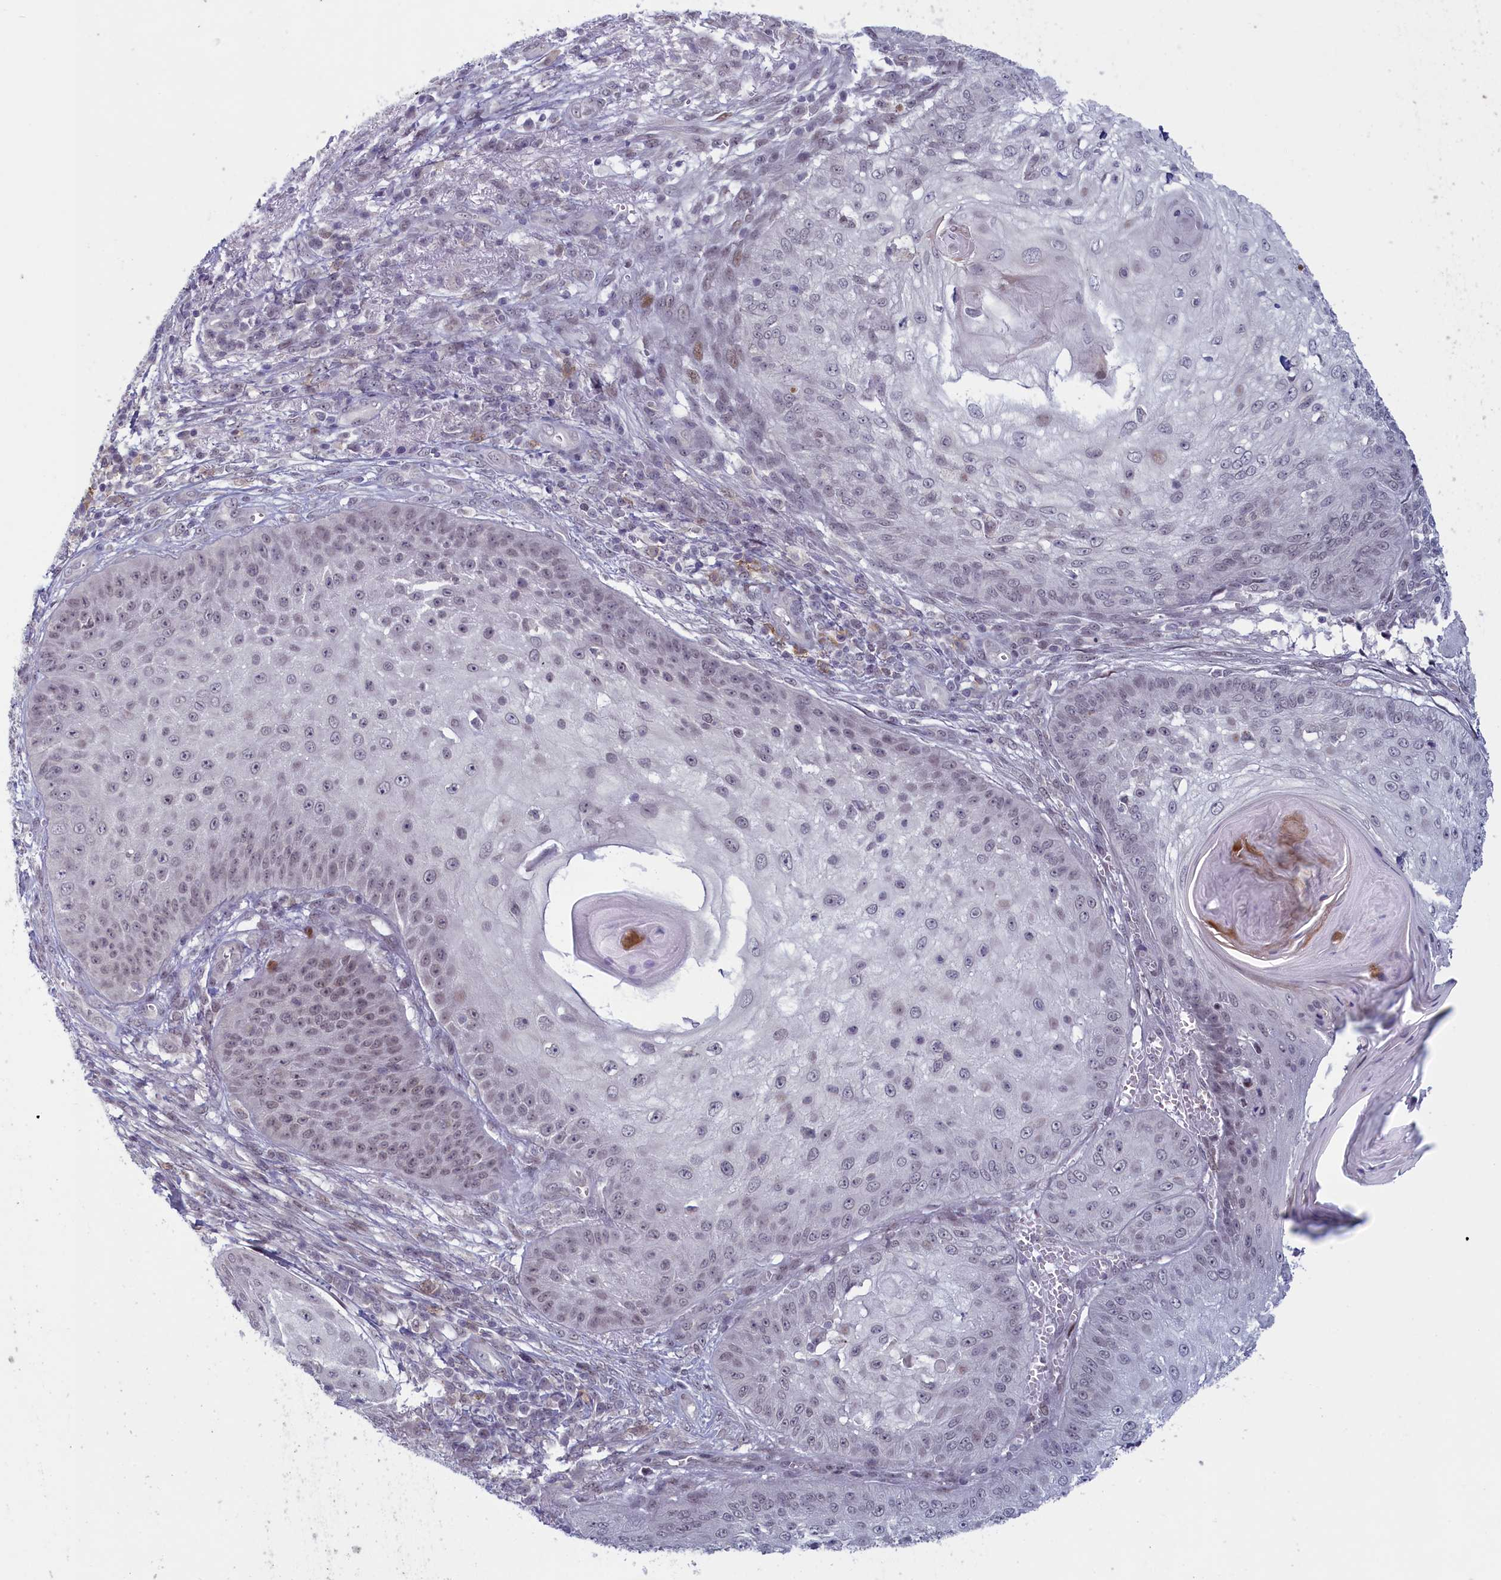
{"staining": {"intensity": "negative", "quantity": "none", "location": "none"}, "tissue": "skin cancer", "cell_type": "Tumor cells", "image_type": "cancer", "snomed": [{"axis": "morphology", "description": "Squamous cell carcinoma, NOS"}, {"axis": "topography", "description": "Skin"}], "caption": "Tumor cells are negative for brown protein staining in skin cancer.", "gene": "ATF7IP2", "patient": {"sex": "male", "age": 70}}